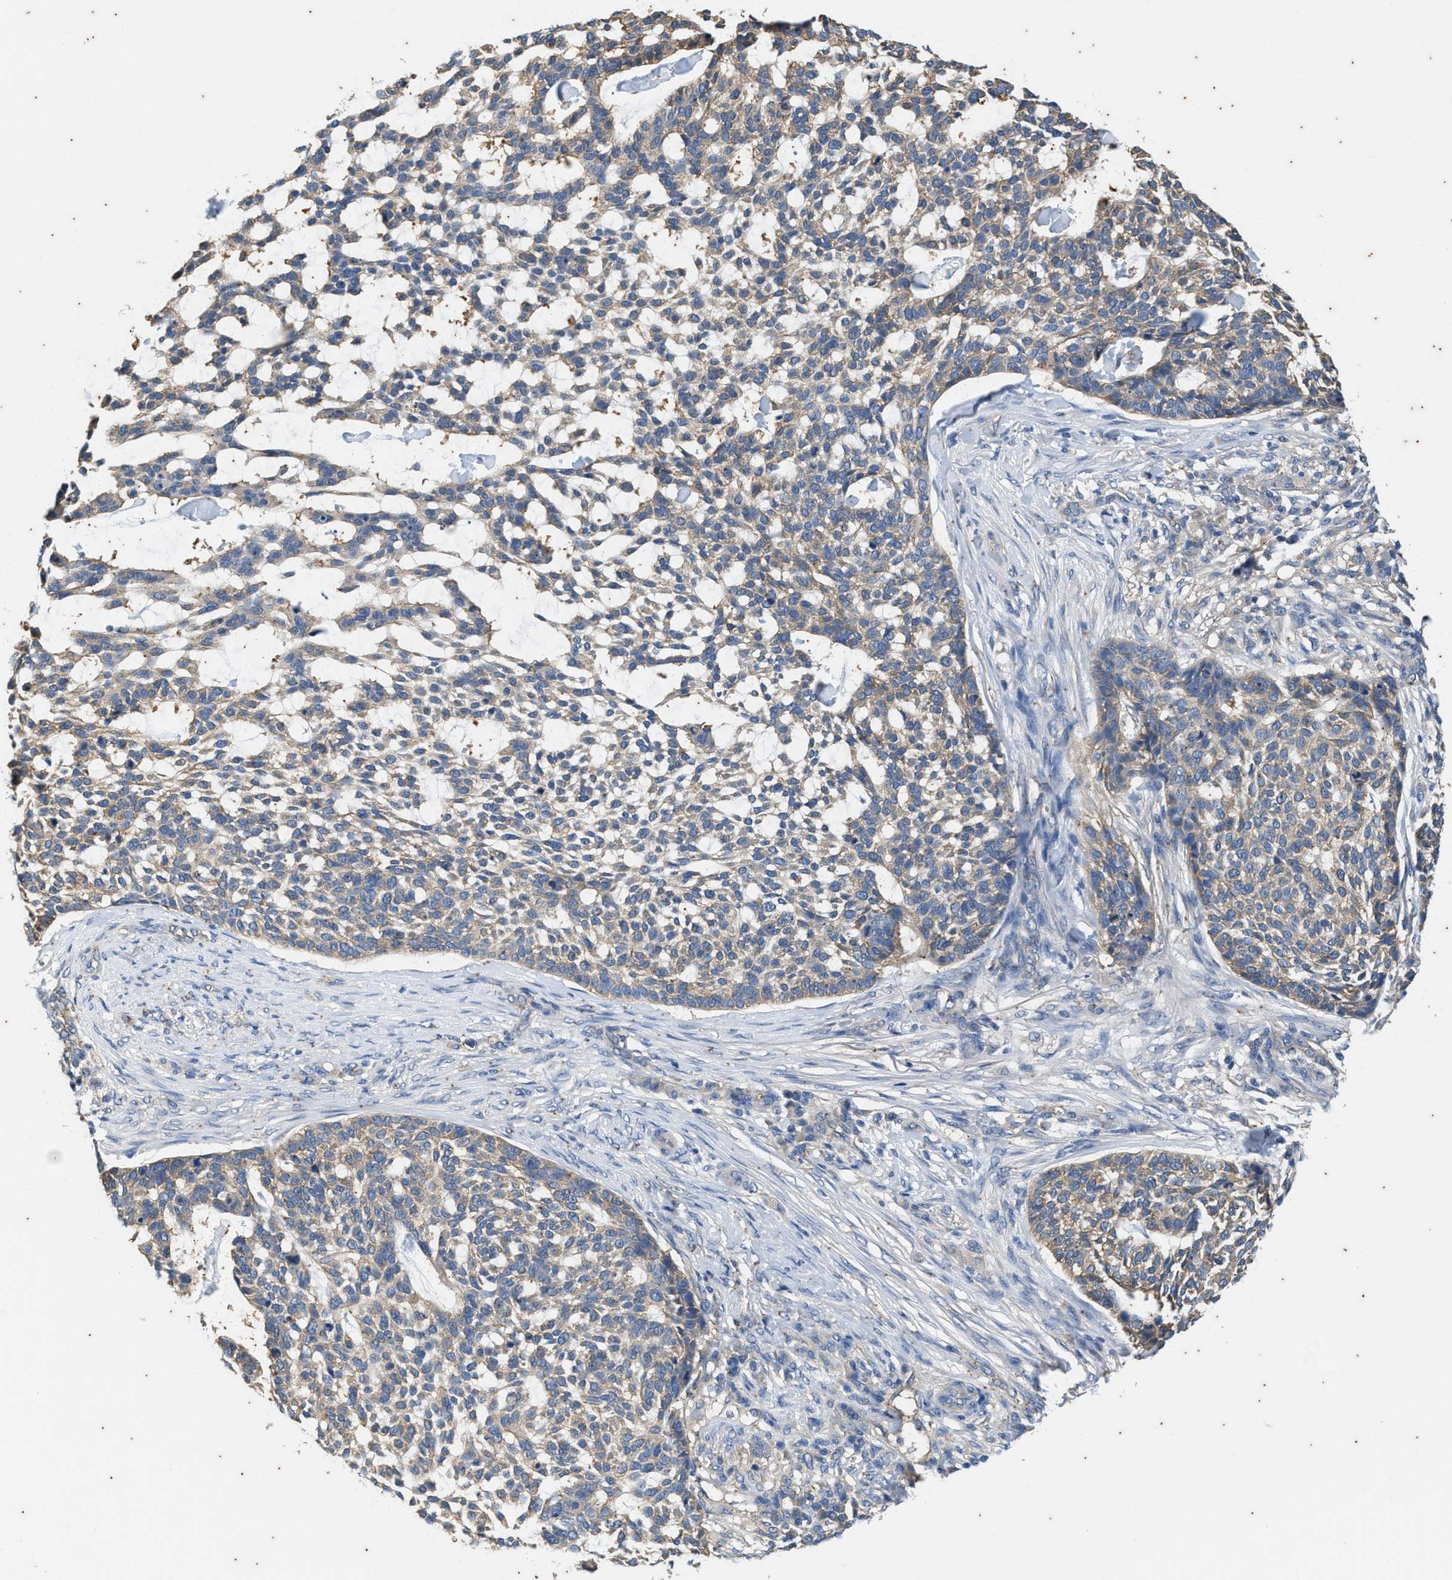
{"staining": {"intensity": "weak", "quantity": ">75%", "location": "cytoplasmic/membranous"}, "tissue": "skin cancer", "cell_type": "Tumor cells", "image_type": "cancer", "snomed": [{"axis": "morphology", "description": "Basal cell carcinoma"}, {"axis": "topography", "description": "Skin"}], "caption": "IHC (DAB (3,3'-diaminobenzidine)) staining of human skin basal cell carcinoma exhibits weak cytoplasmic/membranous protein positivity in about >75% of tumor cells.", "gene": "COX19", "patient": {"sex": "female", "age": 64}}